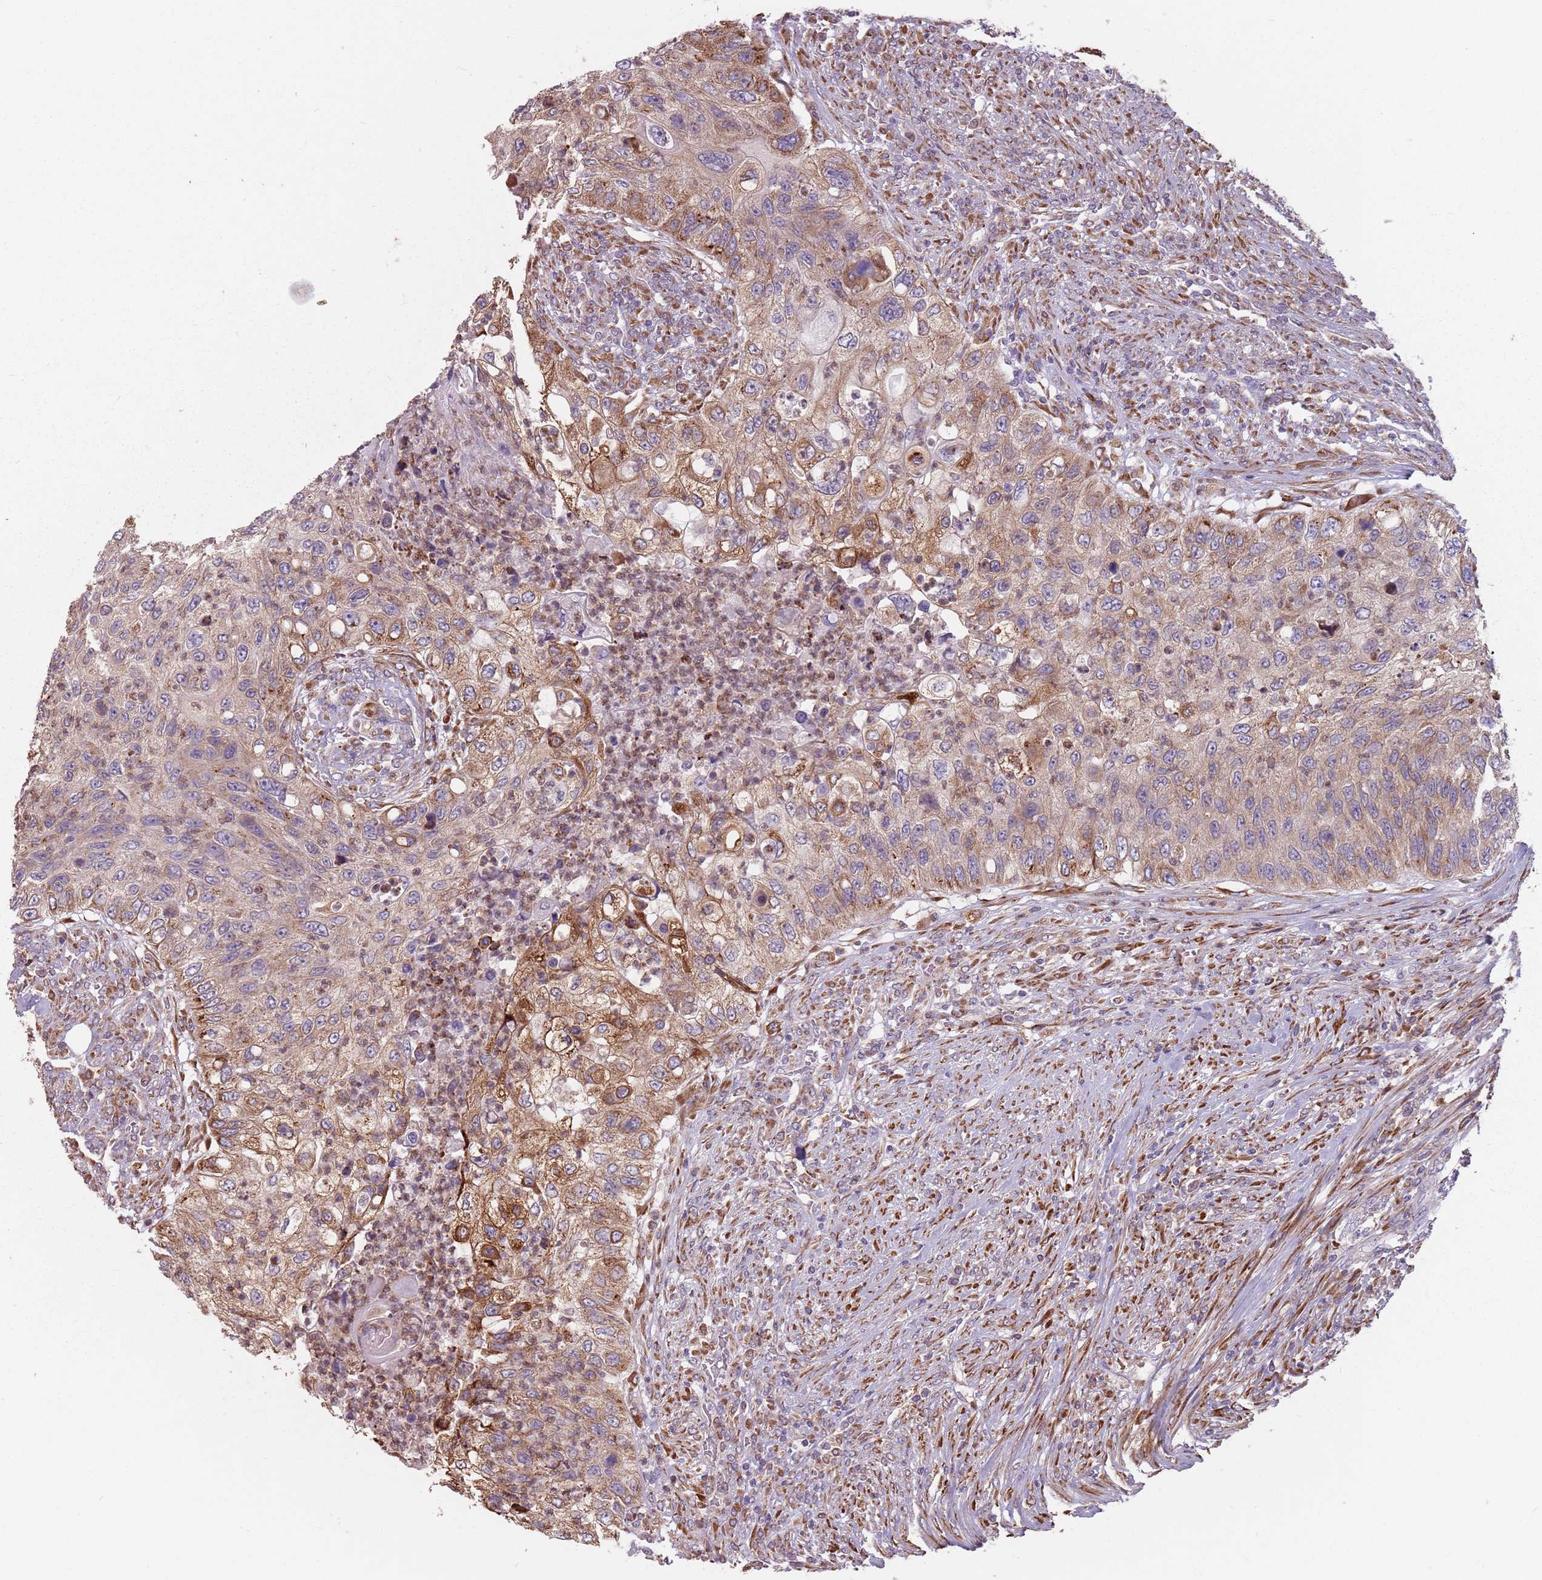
{"staining": {"intensity": "moderate", "quantity": ">75%", "location": "cytoplasmic/membranous"}, "tissue": "urothelial cancer", "cell_type": "Tumor cells", "image_type": "cancer", "snomed": [{"axis": "morphology", "description": "Urothelial carcinoma, High grade"}, {"axis": "topography", "description": "Urinary bladder"}], "caption": "Urothelial cancer was stained to show a protein in brown. There is medium levels of moderate cytoplasmic/membranous positivity in approximately >75% of tumor cells.", "gene": "RPS9", "patient": {"sex": "female", "age": 60}}